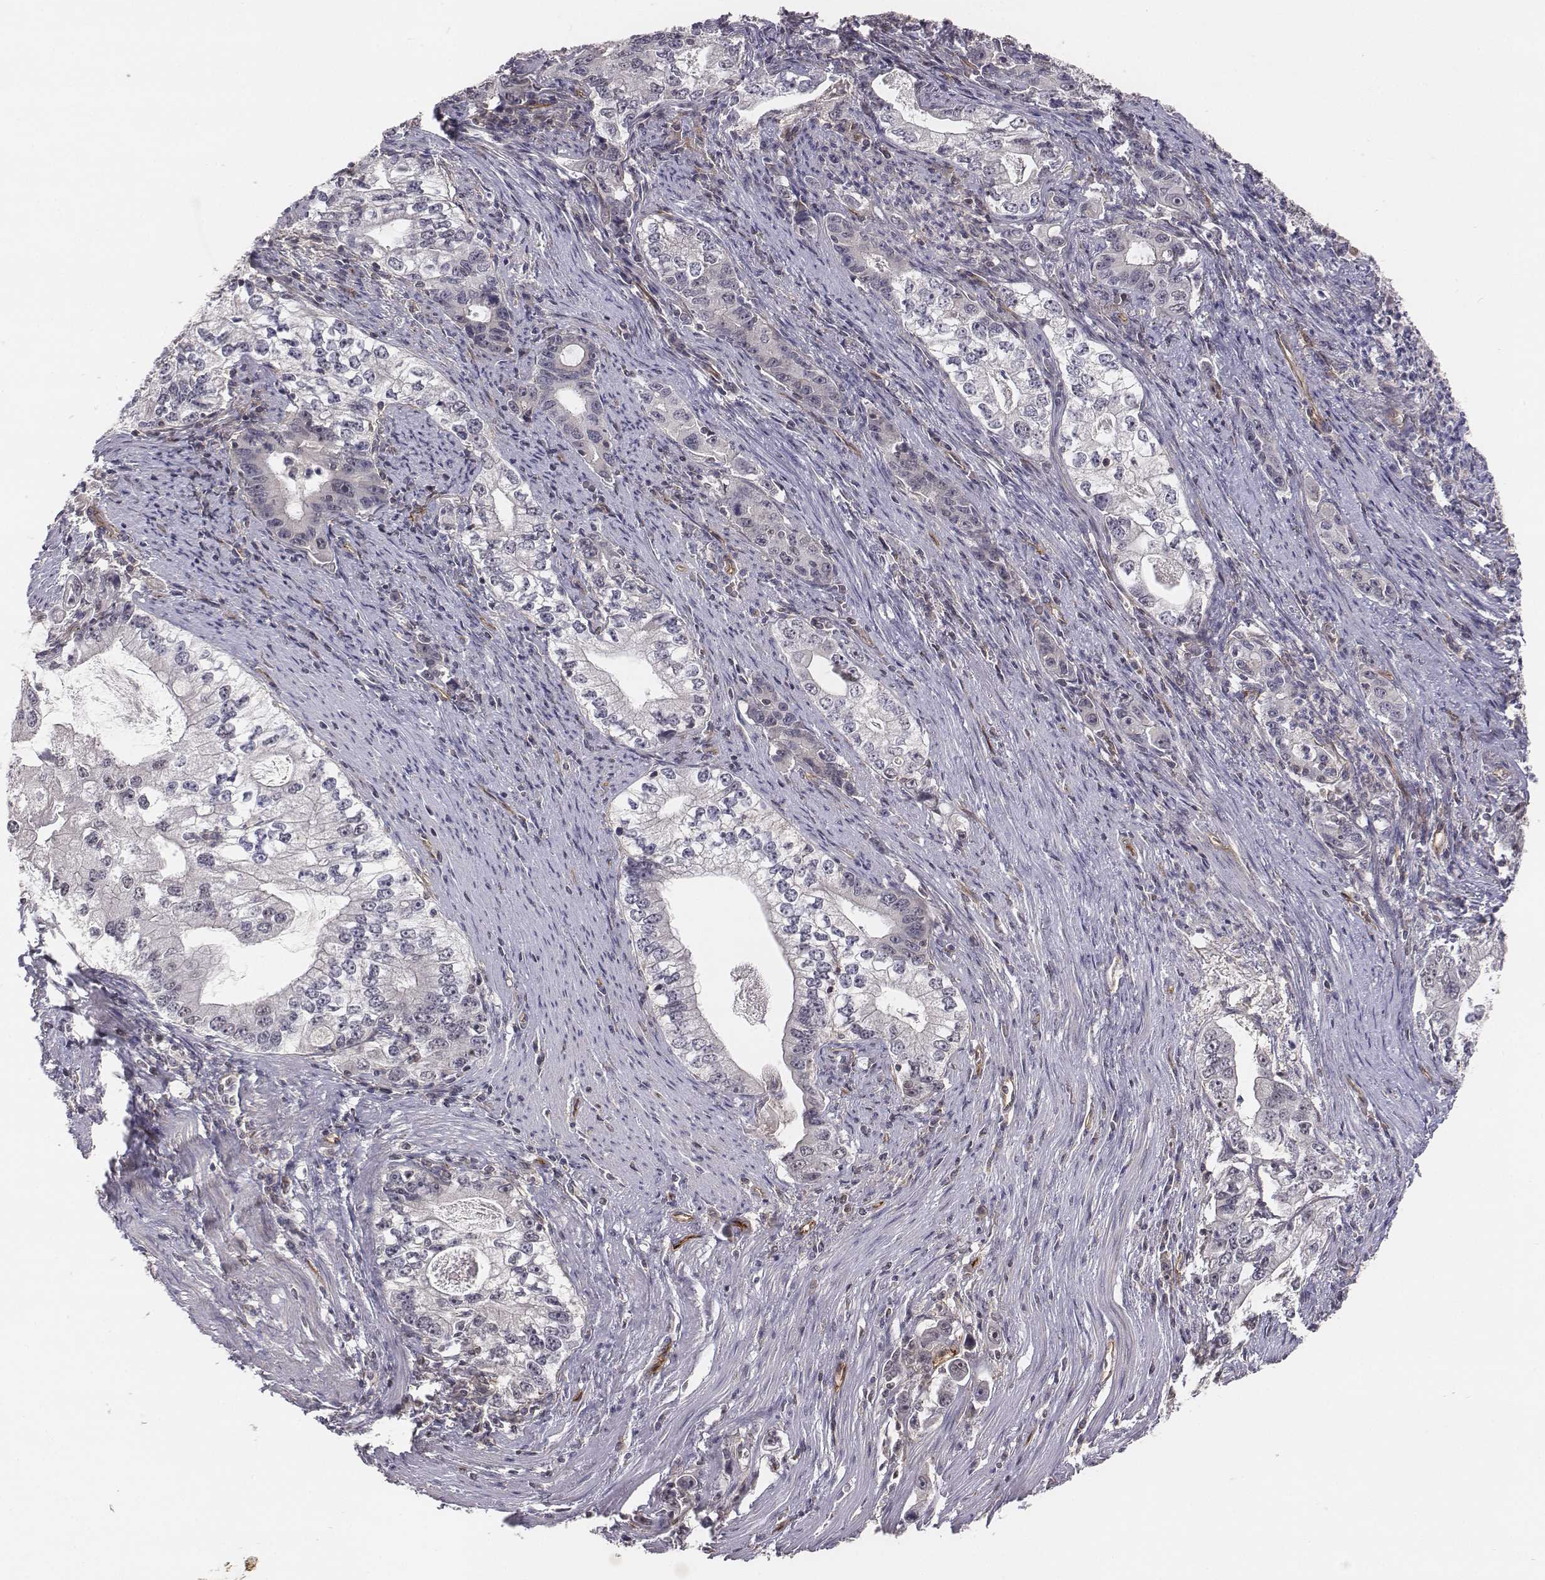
{"staining": {"intensity": "negative", "quantity": "none", "location": "none"}, "tissue": "stomach cancer", "cell_type": "Tumor cells", "image_type": "cancer", "snomed": [{"axis": "morphology", "description": "Adenocarcinoma, NOS"}, {"axis": "topography", "description": "Stomach, lower"}], "caption": "IHC histopathology image of neoplastic tissue: human stomach adenocarcinoma stained with DAB (3,3'-diaminobenzidine) exhibits no significant protein staining in tumor cells. (DAB IHC with hematoxylin counter stain).", "gene": "PTPRG", "patient": {"sex": "female", "age": 72}}